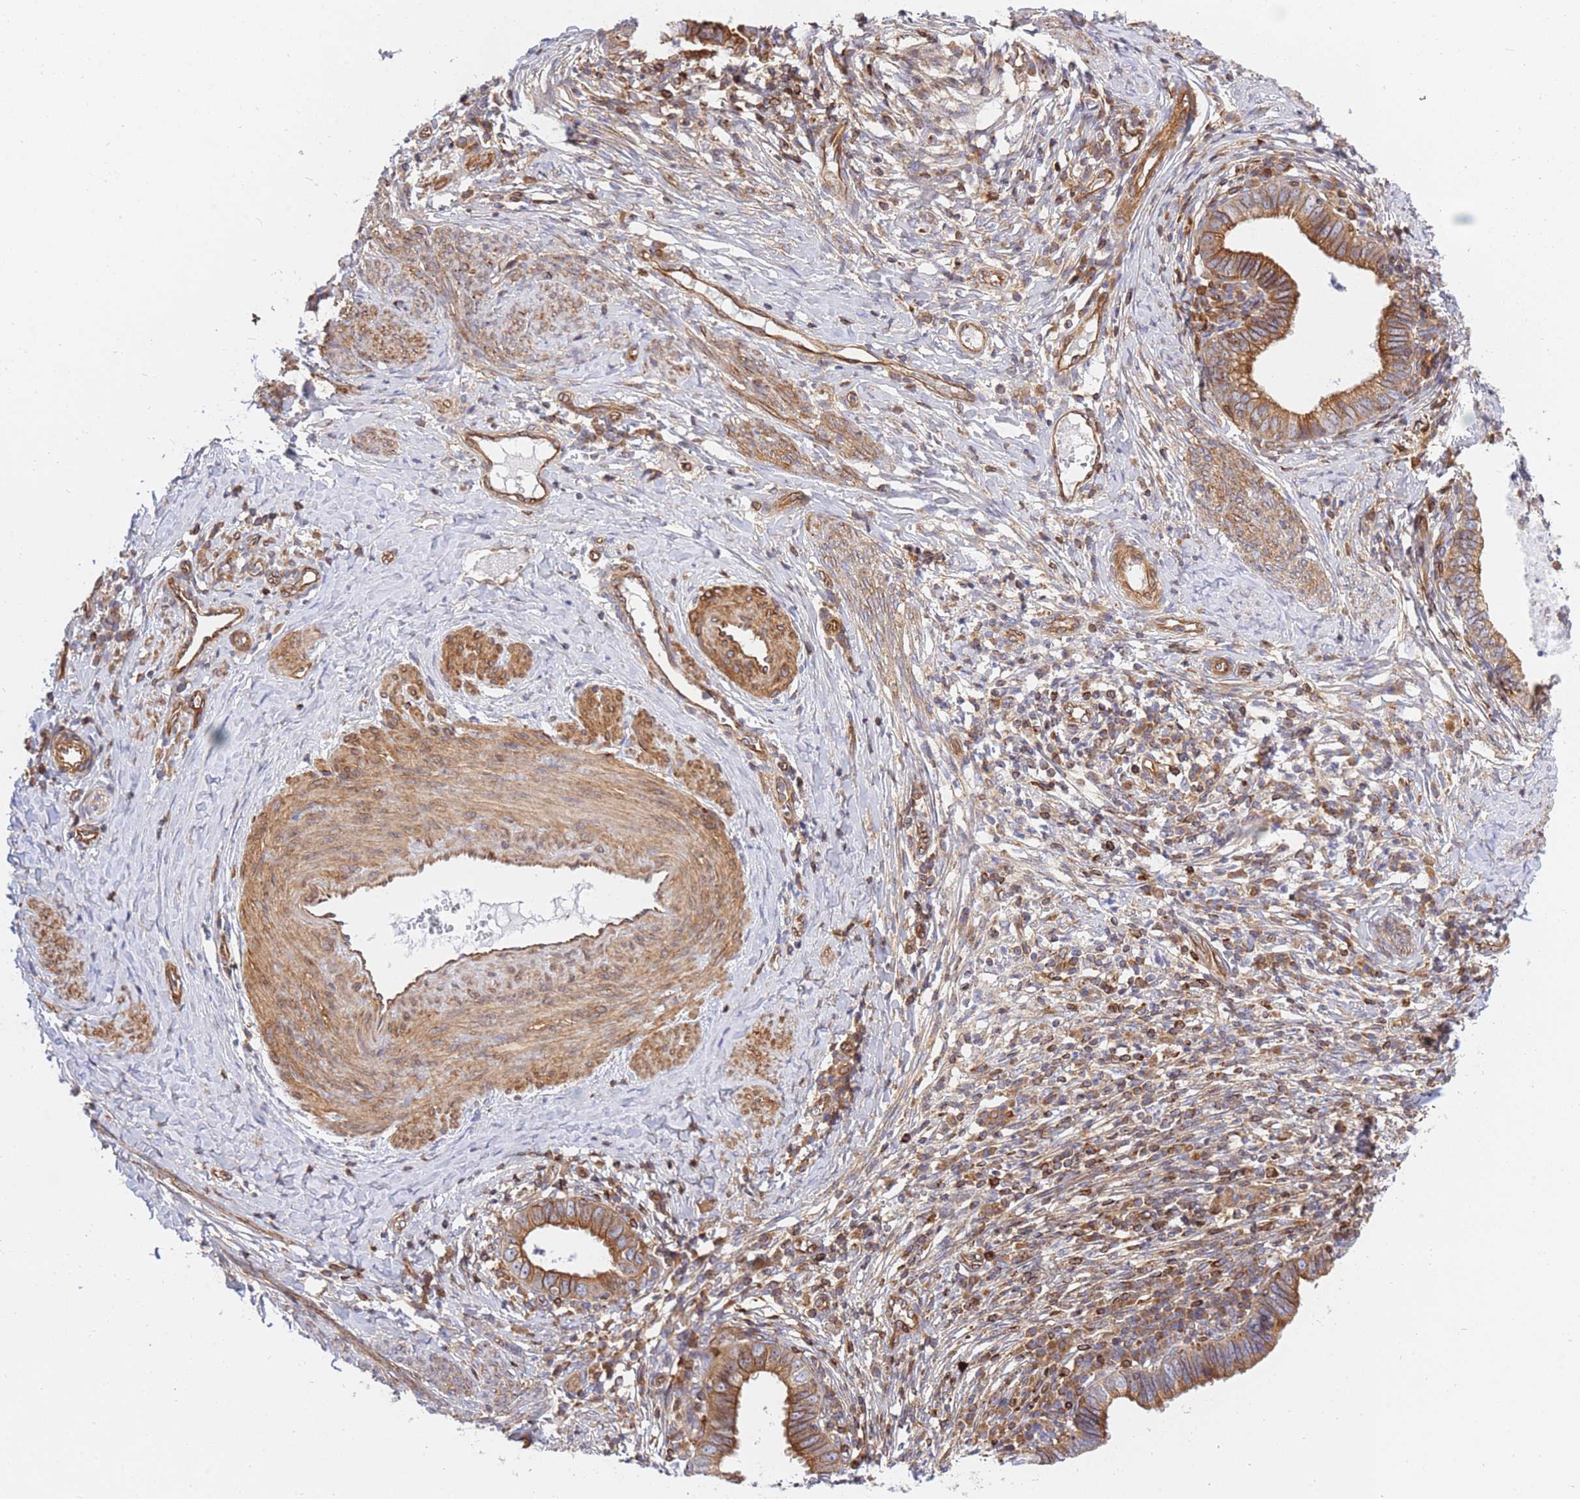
{"staining": {"intensity": "moderate", "quantity": ">75%", "location": "cytoplasmic/membranous"}, "tissue": "cervical cancer", "cell_type": "Tumor cells", "image_type": "cancer", "snomed": [{"axis": "morphology", "description": "Adenocarcinoma, NOS"}, {"axis": "topography", "description": "Cervix"}], "caption": "Immunohistochemistry (IHC) histopathology image of human cervical cancer stained for a protein (brown), which reveals medium levels of moderate cytoplasmic/membranous positivity in about >75% of tumor cells.", "gene": "REM1", "patient": {"sex": "female", "age": 36}}